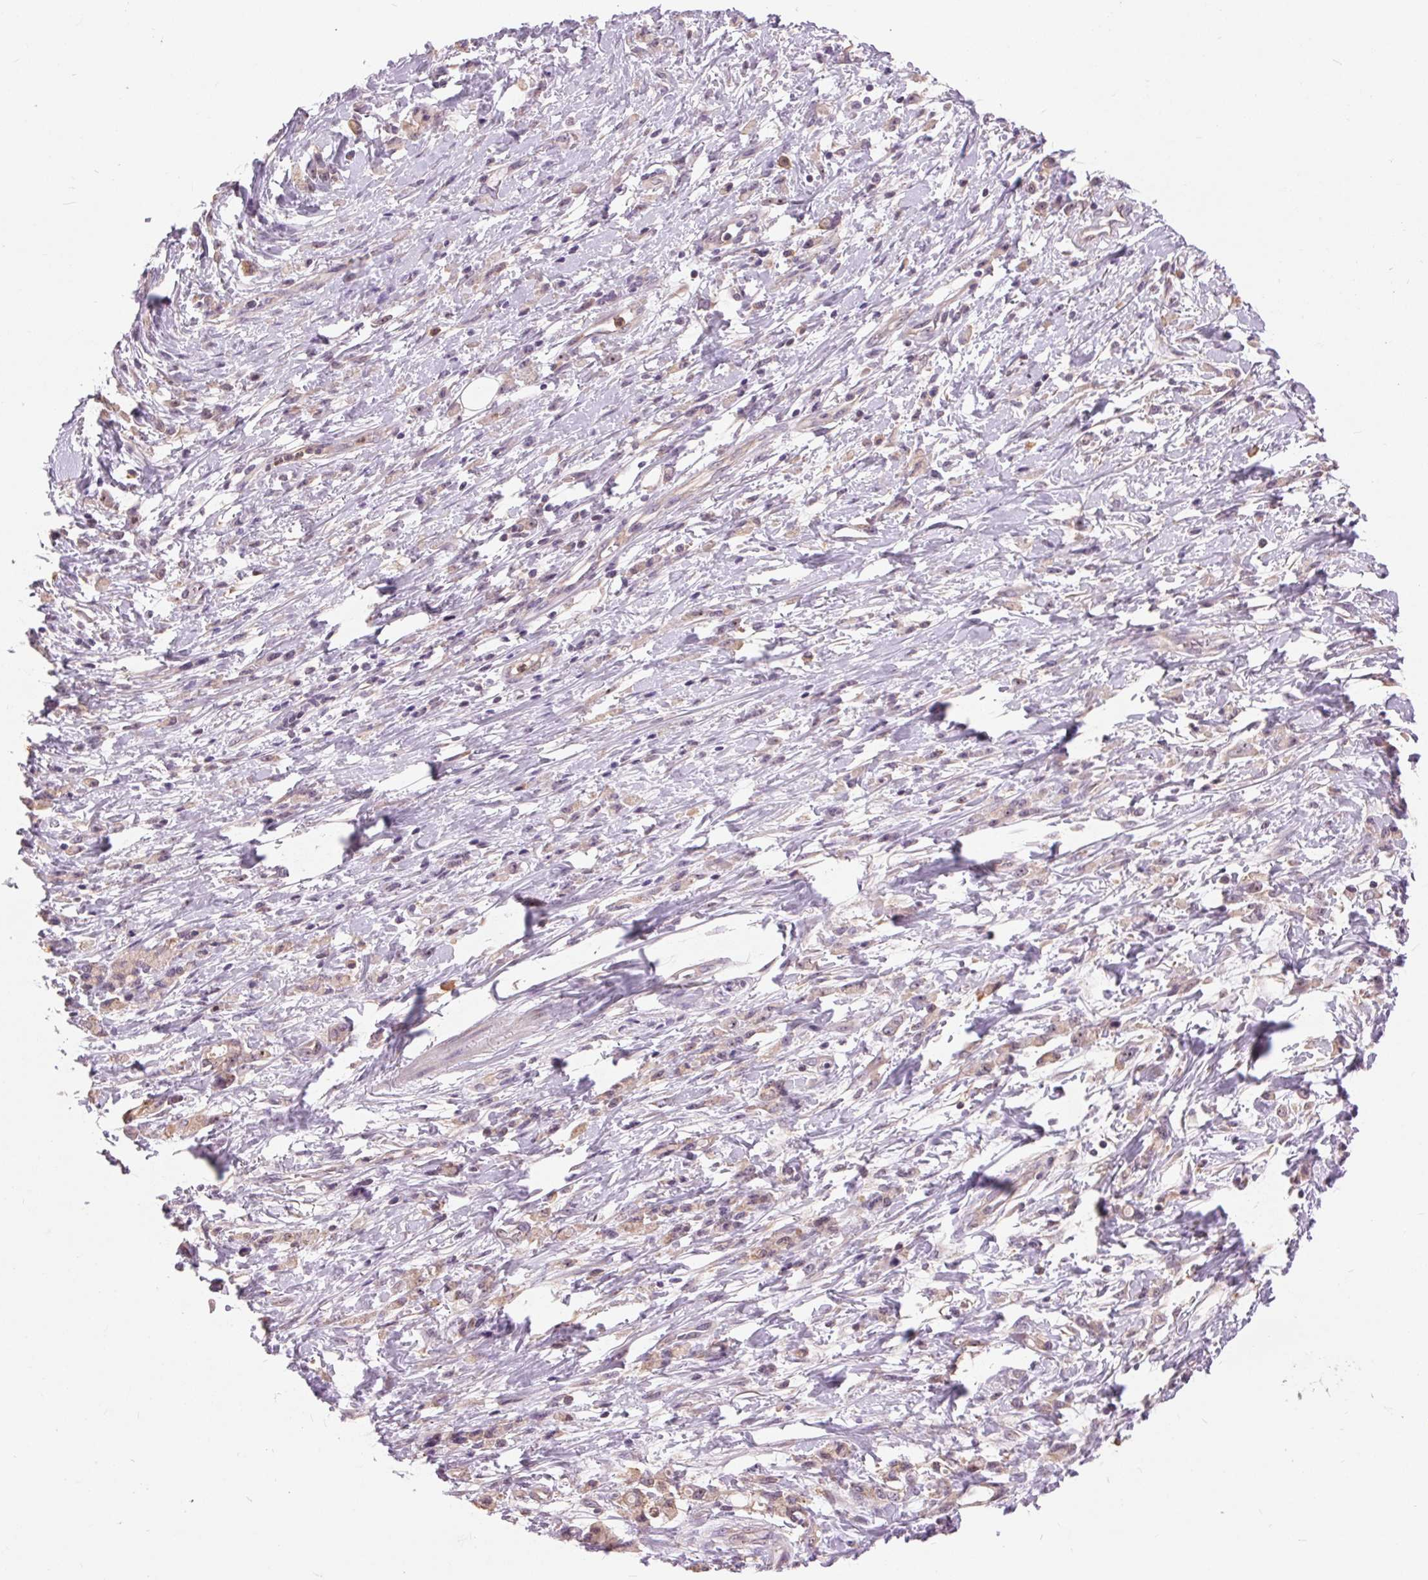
{"staining": {"intensity": "weak", "quantity": "<25%", "location": "cytoplasmic/membranous"}, "tissue": "stomach cancer", "cell_type": "Tumor cells", "image_type": "cancer", "snomed": [{"axis": "morphology", "description": "Adenocarcinoma, NOS"}, {"axis": "topography", "description": "Stomach"}], "caption": "Immunohistochemistry (IHC) histopathology image of neoplastic tissue: human stomach cancer (adenocarcinoma) stained with DAB (3,3'-diaminobenzidine) demonstrates no significant protein positivity in tumor cells.", "gene": "RANBP3L", "patient": {"sex": "female", "age": 84}}